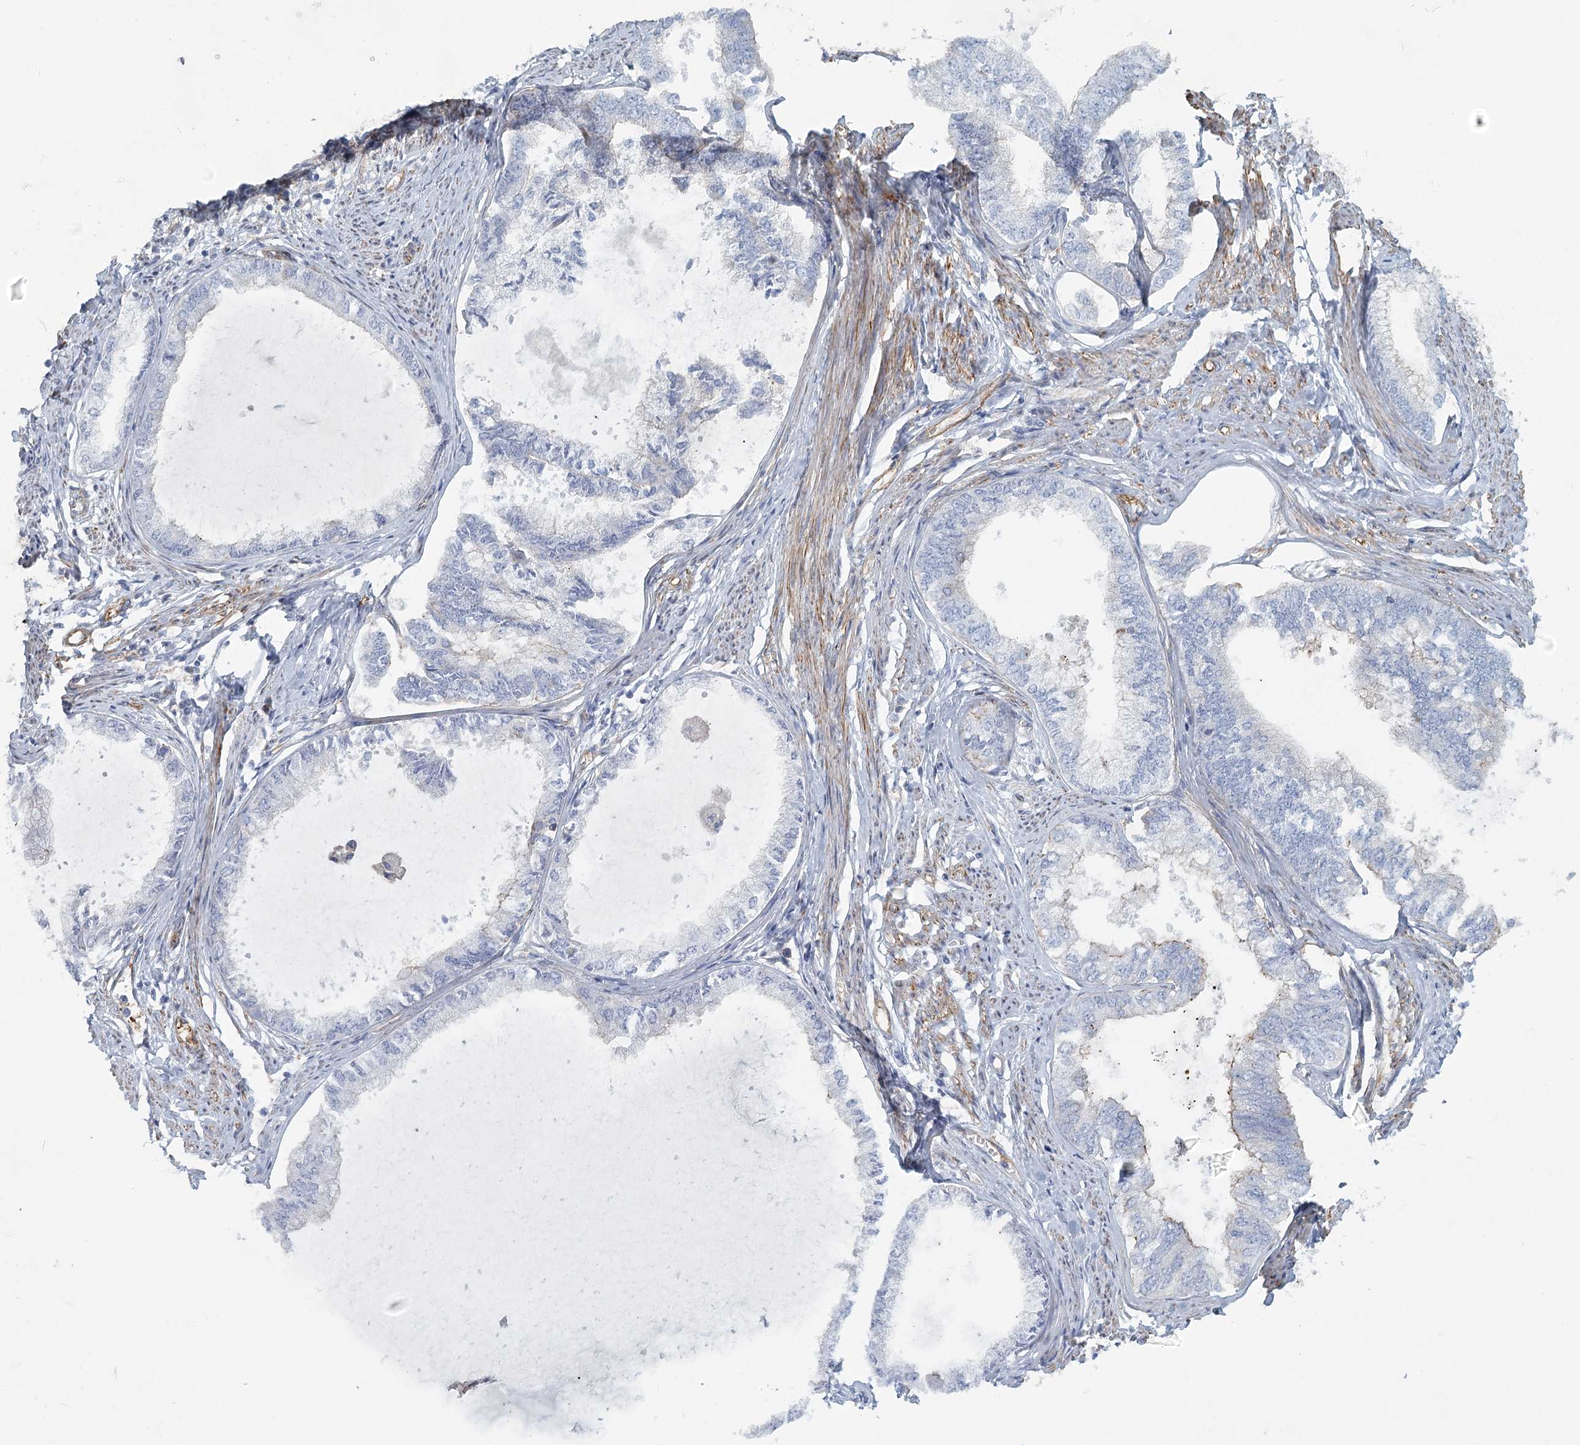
{"staining": {"intensity": "negative", "quantity": "none", "location": "none"}, "tissue": "endometrial cancer", "cell_type": "Tumor cells", "image_type": "cancer", "snomed": [{"axis": "morphology", "description": "Adenocarcinoma, NOS"}, {"axis": "topography", "description": "Endometrium"}], "caption": "IHC histopathology image of endometrial adenocarcinoma stained for a protein (brown), which exhibits no positivity in tumor cells.", "gene": "IFT46", "patient": {"sex": "female", "age": 86}}